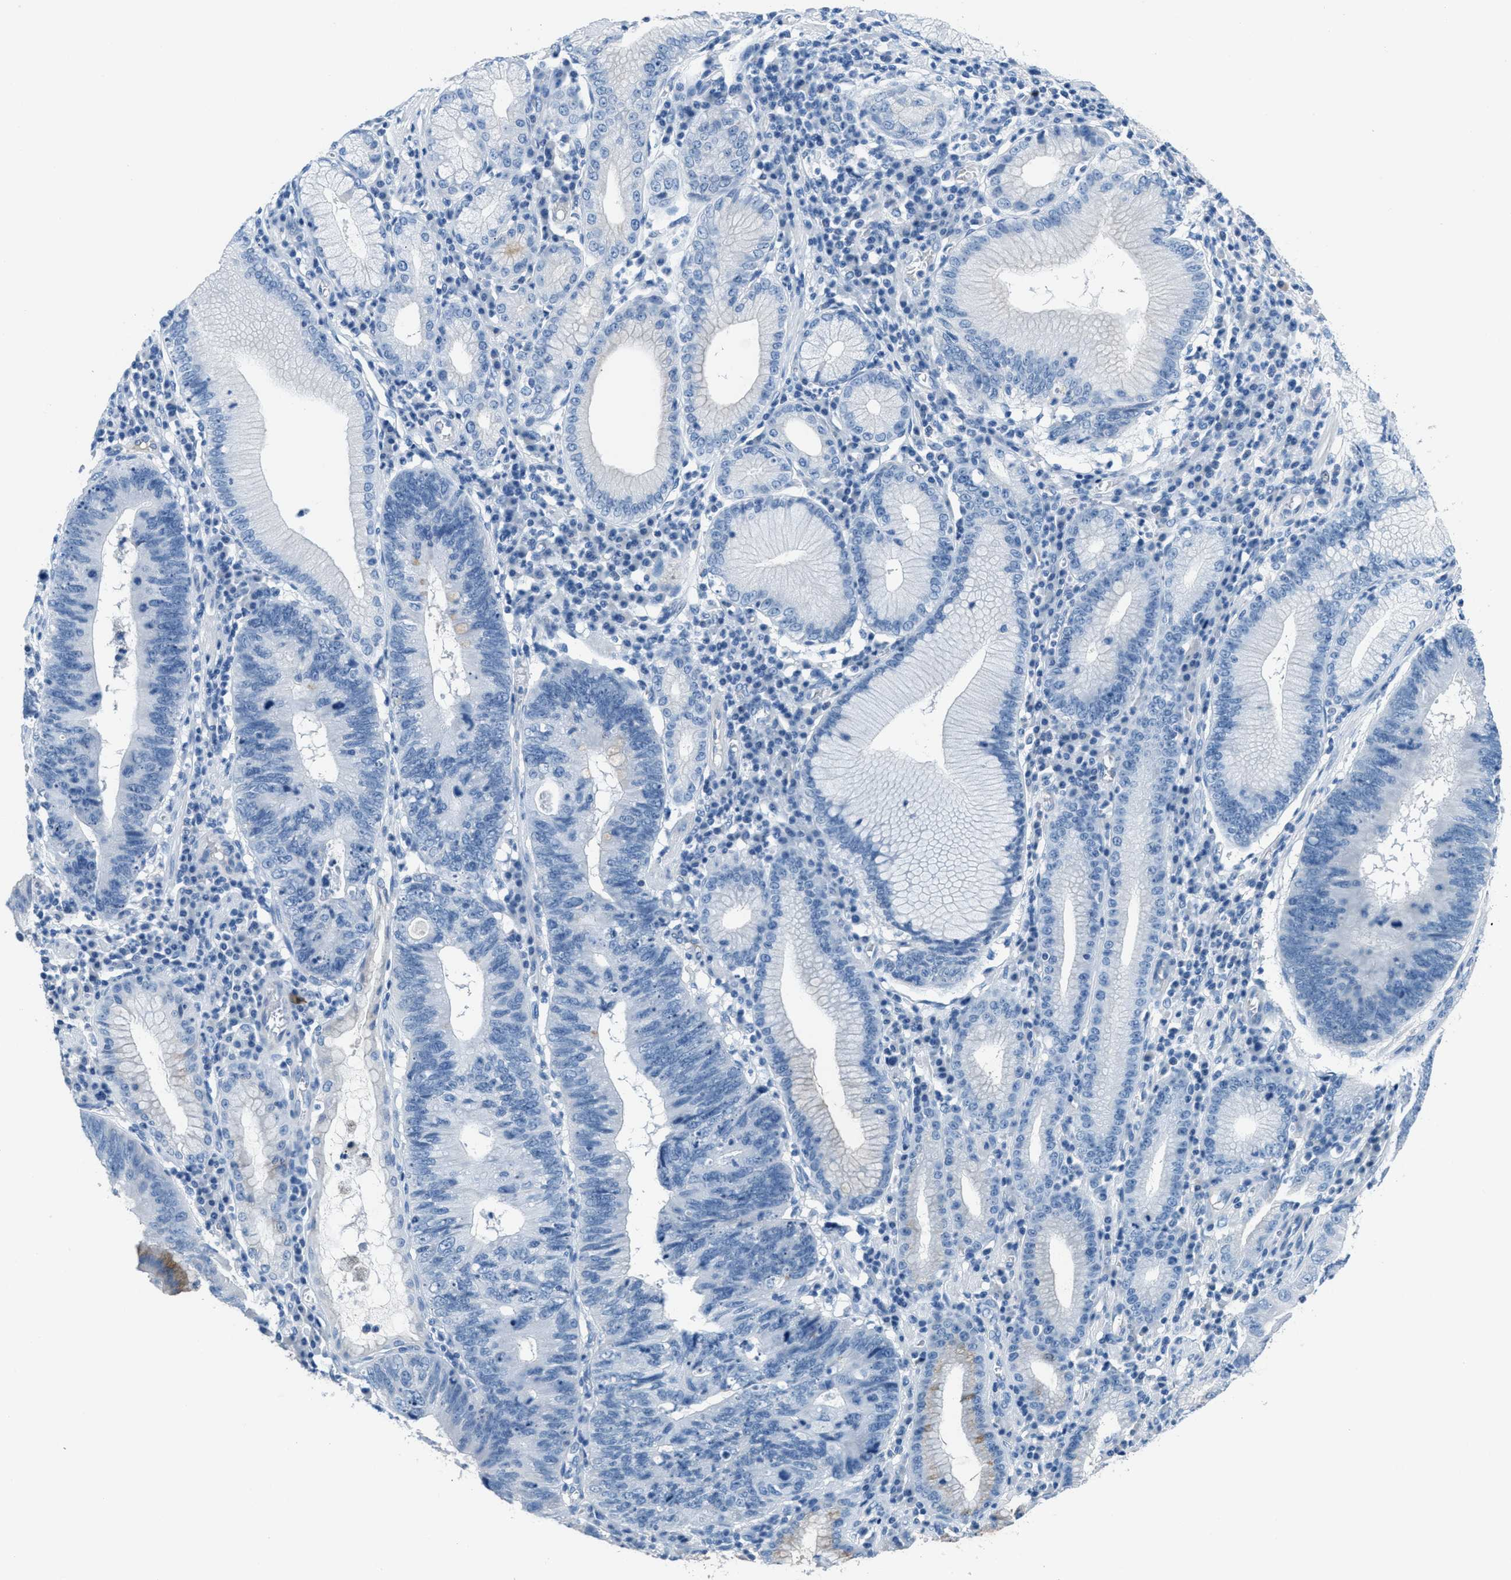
{"staining": {"intensity": "negative", "quantity": "none", "location": "none"}, "tissue": "stomach cancer", "cell_type": "Tumor cells", "image_type": "cancer", "snomed": [{"axis": "morphology", "description": "Adenocarcinoma, NOS"}, {"axis": "topography", "description": "Stomach"}], "caption": "This is a micrograph of IHC staining of stomach cancer, which shows no staining in tumor cells. (DAB (3,3'-diaminobenzidine) immunohistochemistry visualized using brightfield microscopy, high magnification).", "gene": "MGARP", "patient": {"sex": "male", "age": 59}}